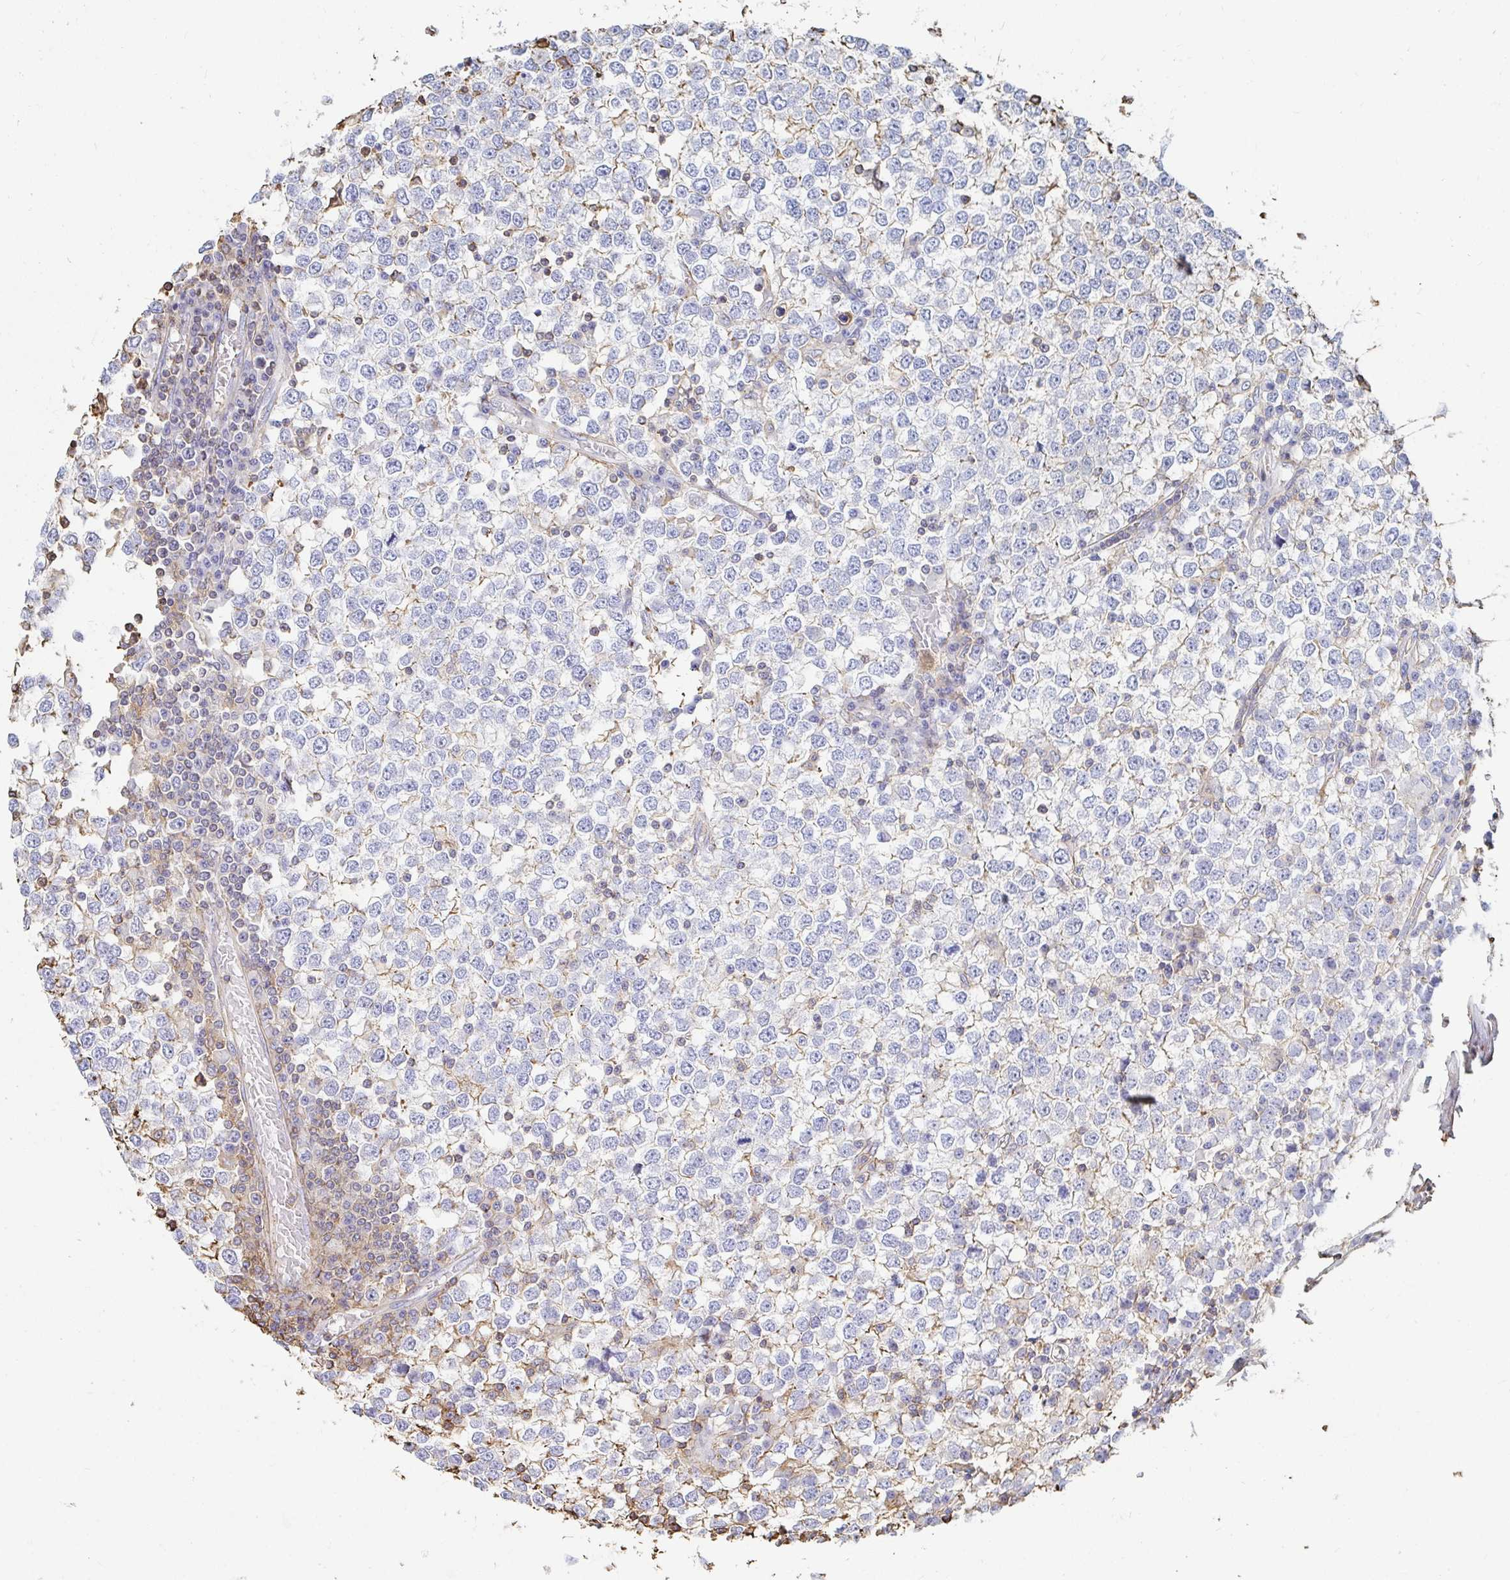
{"staining": {"intensity": "weak", "quantity": "<25%", "location": "cytoplasmic/membranous"}, "tissue": "testis cancer", "cell_type": "Tumor cells", "image_type": "cancer", "snomed": [{"axis": "morphology", "description": "Seminoma, NOS"}, {"axis": "topography", "description": "Testis"}], "caption": "Immunohistochemical staining of human seminoma (testis) exhibits no significant staining in tumor cells.", "gene": "PTPN14", "patient": {"sex": "male", "age": 65}}